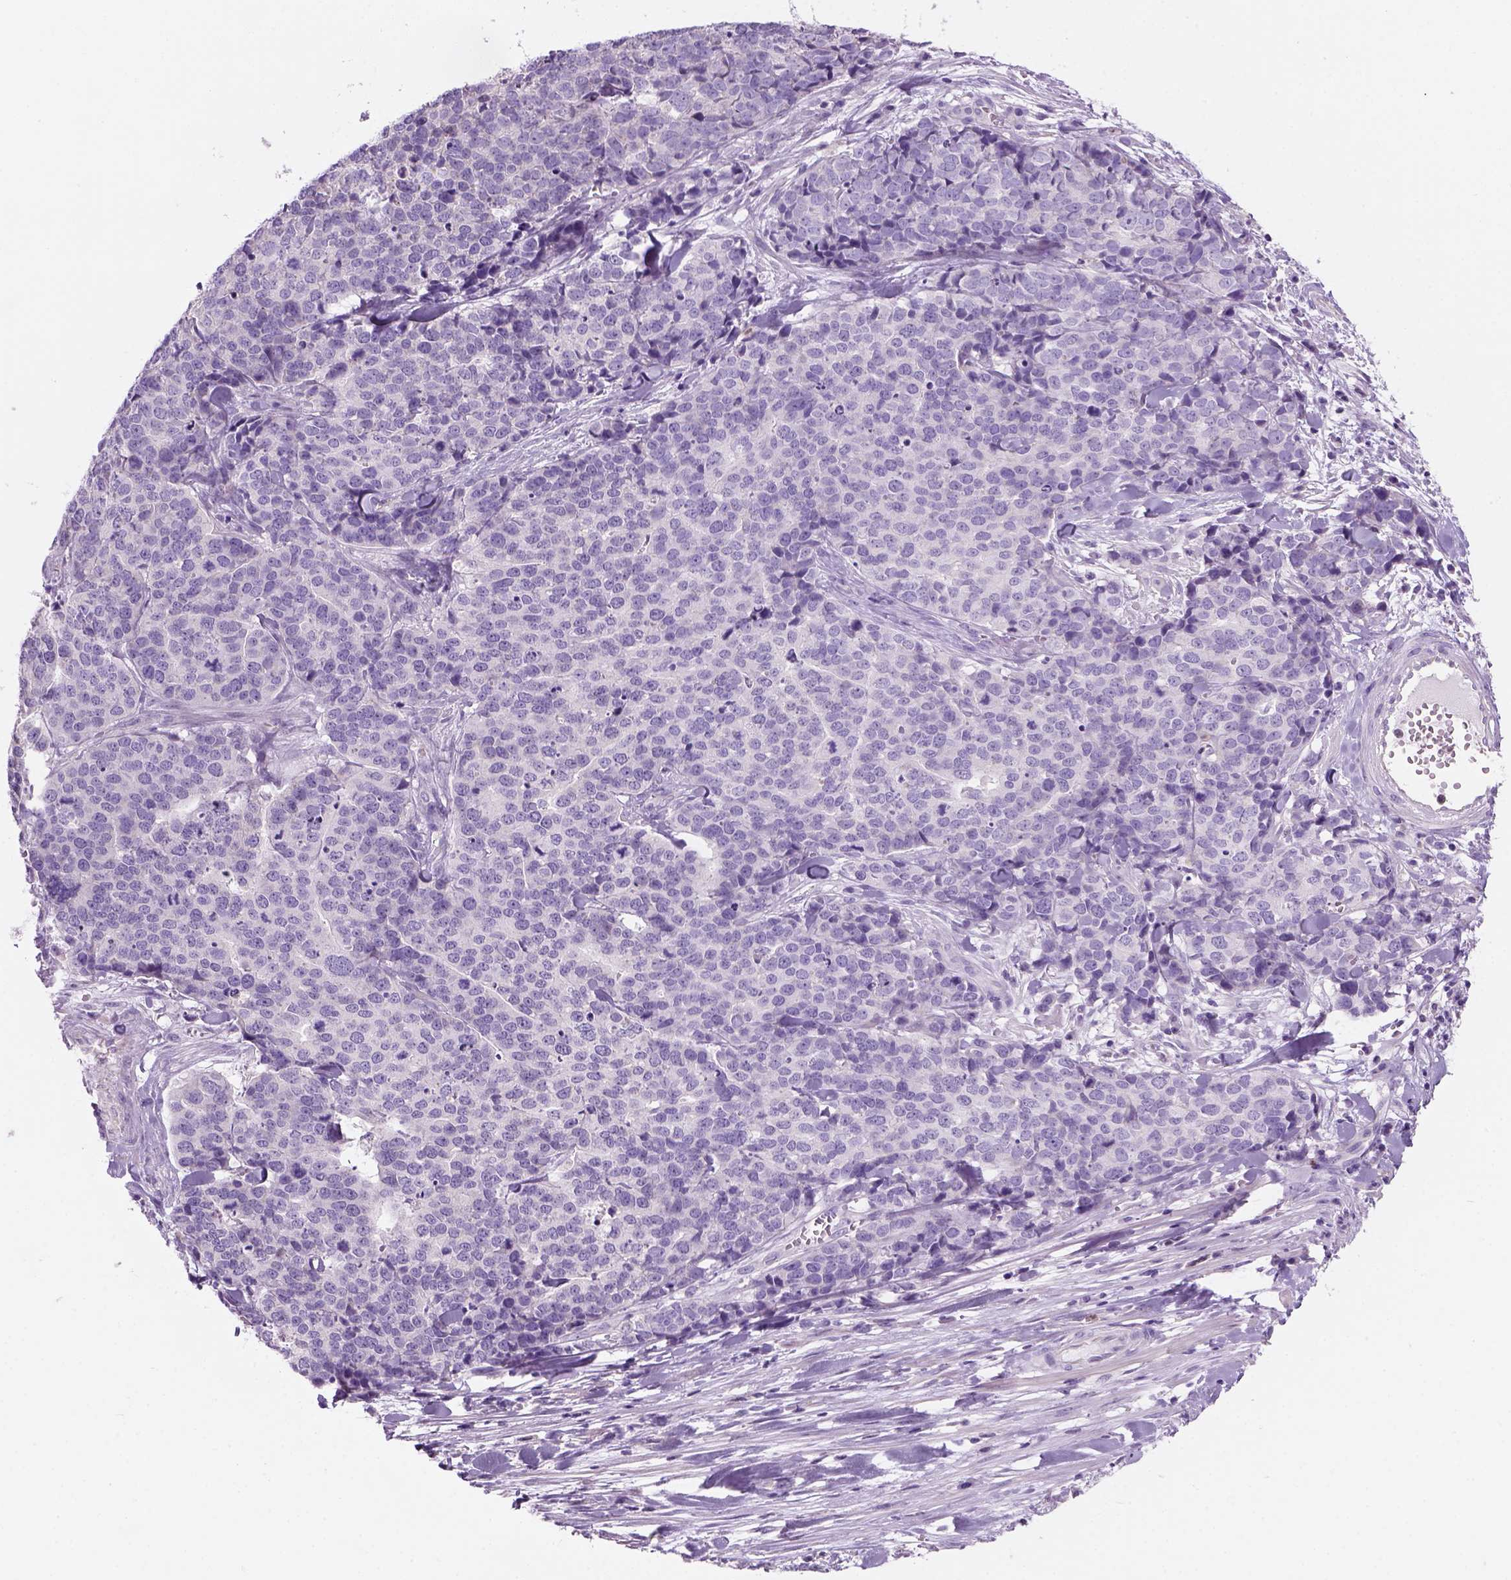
{"staining": {"intensity": "negative", "quantity": "none", "location": "none"}, "tissue": "ovarian cancer", "cell_type": "Tumor cells", "image_type": "cancer", "snomed": [{"axis": "morphology", "description": "Carcinoma, endometroid"}, {"axis": "topography", "description": "Ovary"}], "caption": "Immunohistochemistry image of neoplastic tissue: human ovarian endometroid carcinoma stained with DAB (3,3'-diaminobenzidine) shows no significant protein expression in tumor cells.", "gene": "CD84", "patient": {"sex": "female", "age": 65}}